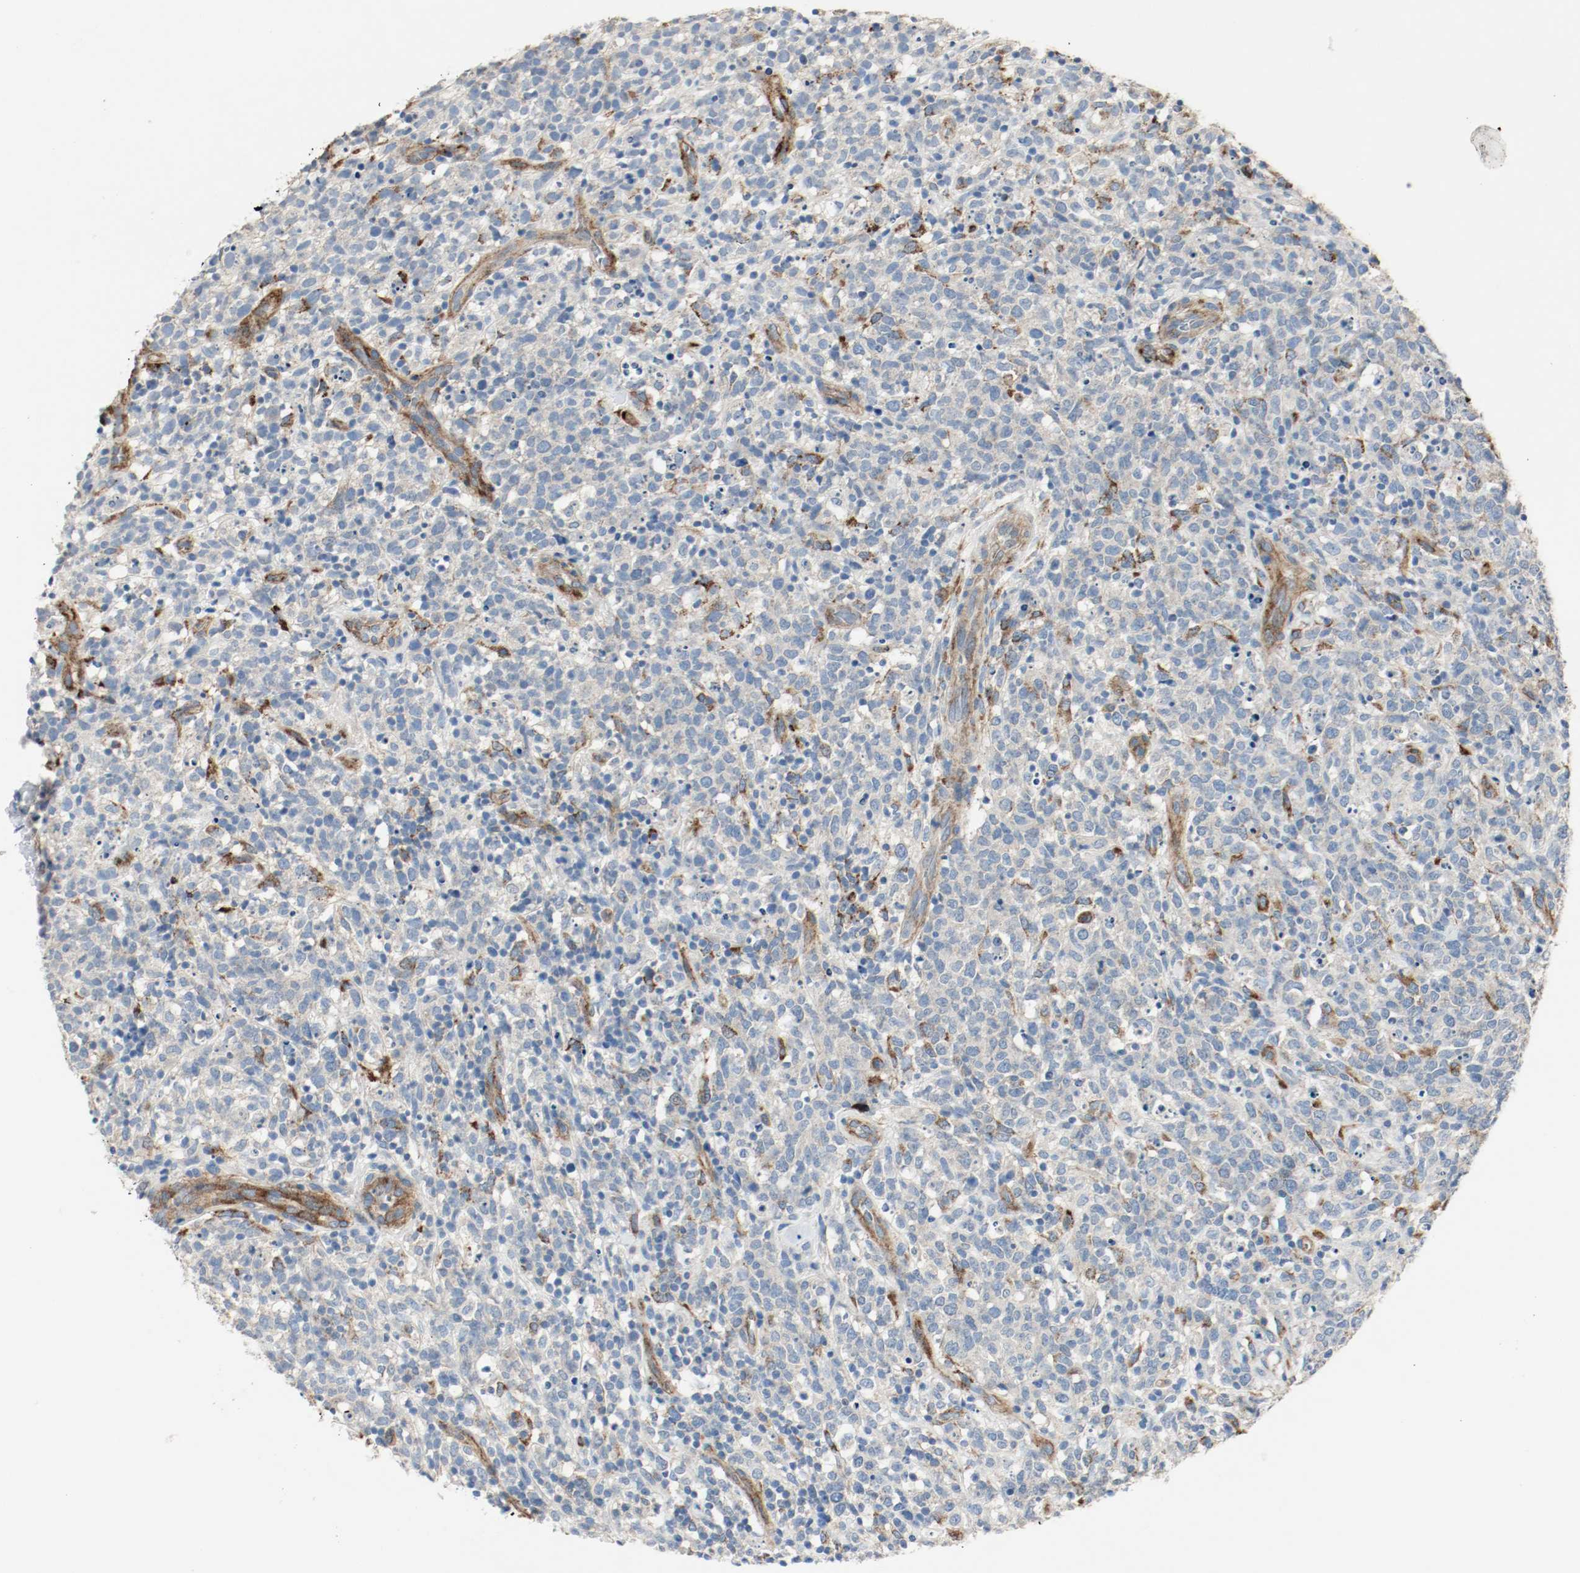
{"staining": {"intensity": "negative", "quantity": "none", "location": "none"}, "tissue": "lymphoma", "cell_type": "Tumor cells", "image_type": "cancer", "snomed": [{"axis": "morphology", "description": "Malignant lymphoma, non-Hodgkin's type, High grade"}, {"axis": "topography", "description": "Lymph node"}], "caption": "Immunohistochemistry image of neoplastic tissue: human malignant lymphoma, non-Hodgkin's type (high-grade) stained with DAB (3,3'-diaminobenzidine) displays no significant protein expression in tumor cells.", "gene": "LAMB1", "patient": {"sex": "female", "age": 73}}